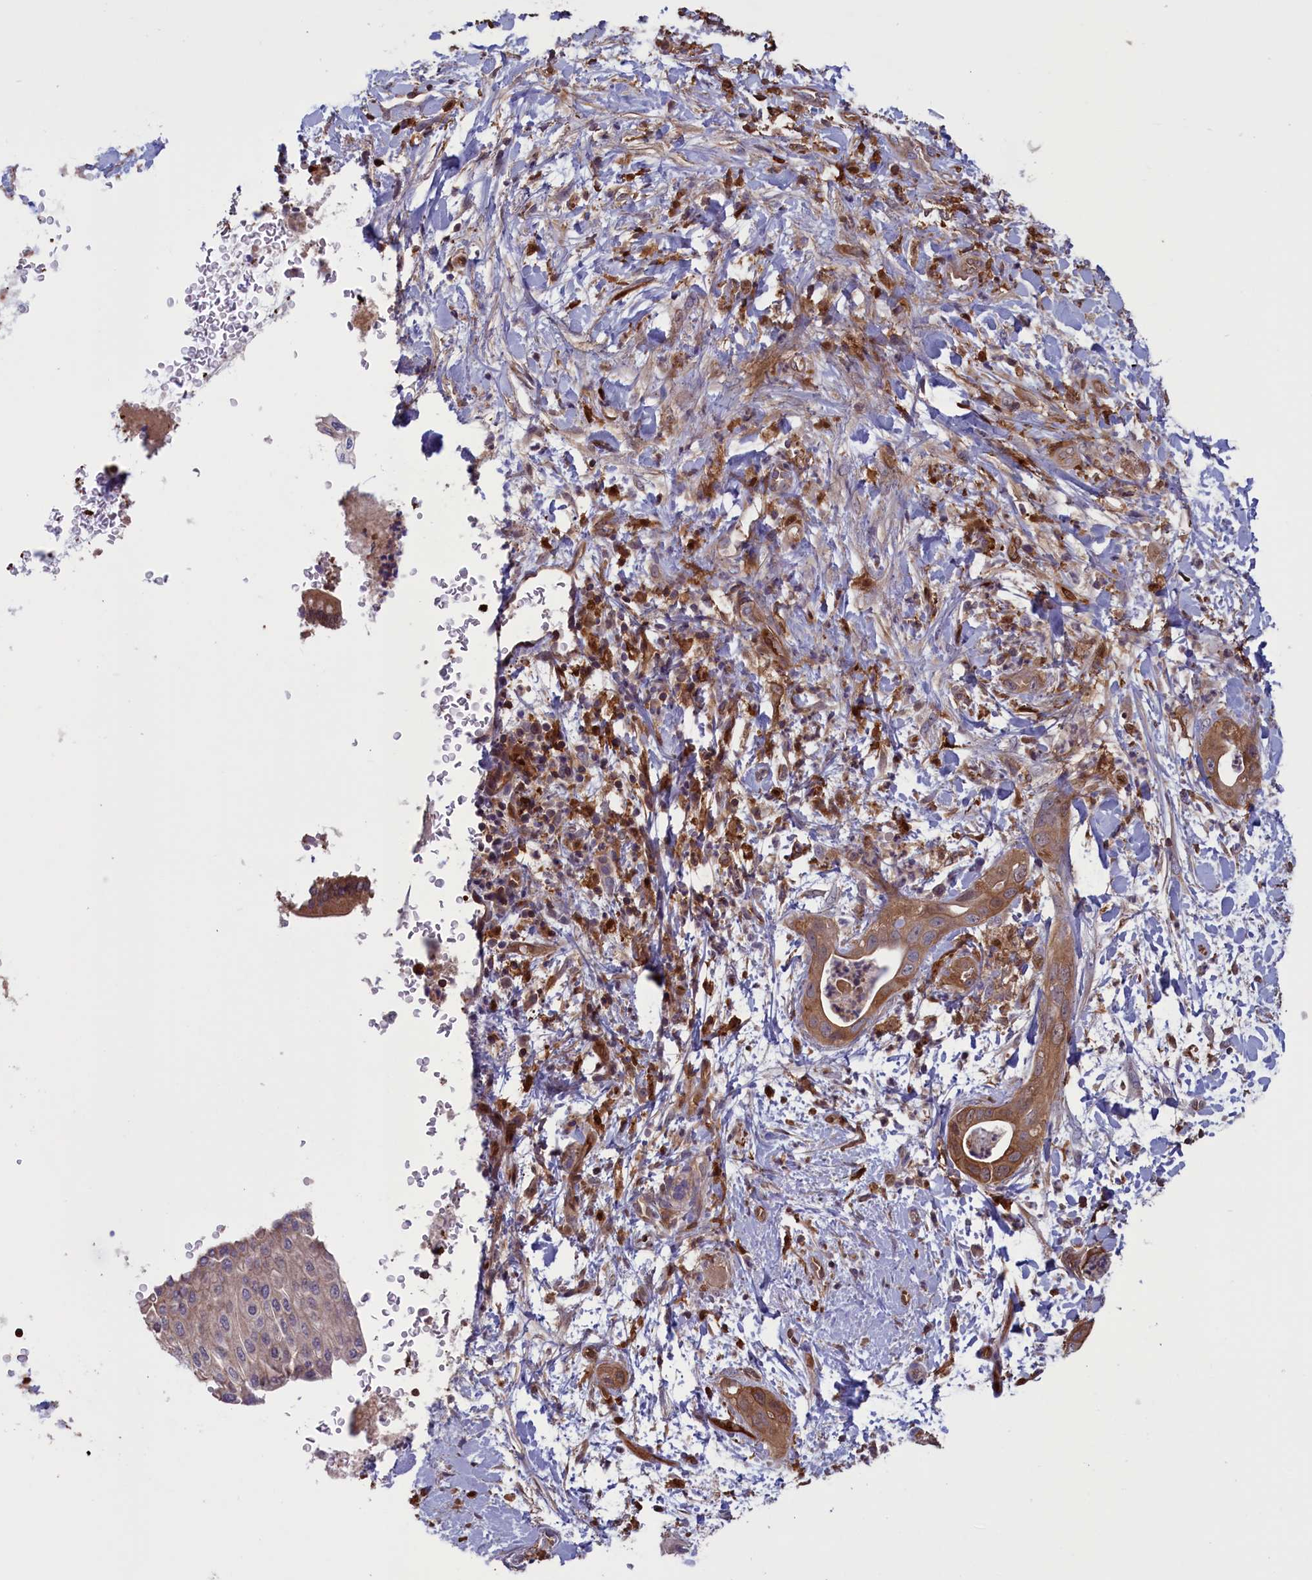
{"staining": {"intensity": "moderate", "quantity": ">75%", "location": "cytoplasmic/membranous"}, "tissue": "pancreatic cancer", "cell_type": "Tumor cells", "image_type": "cancer", "snomed": [{"axis": "morphology", "description": "Adenocarcinoma, NOS"}, {"axis": "topography", "description": "Pancreas"}], "caption": "Pancreatic adenocarcinoma stained with DAB (3,3'-diaminobenzidine) immunohistochemistry (IHC) shows medium levels of moderate cytoplasmic/membranous expression in approximately >75% of tumor cells.", "gene": "ARHGAP18", "patient": {"sex": "female", "age": 78}}